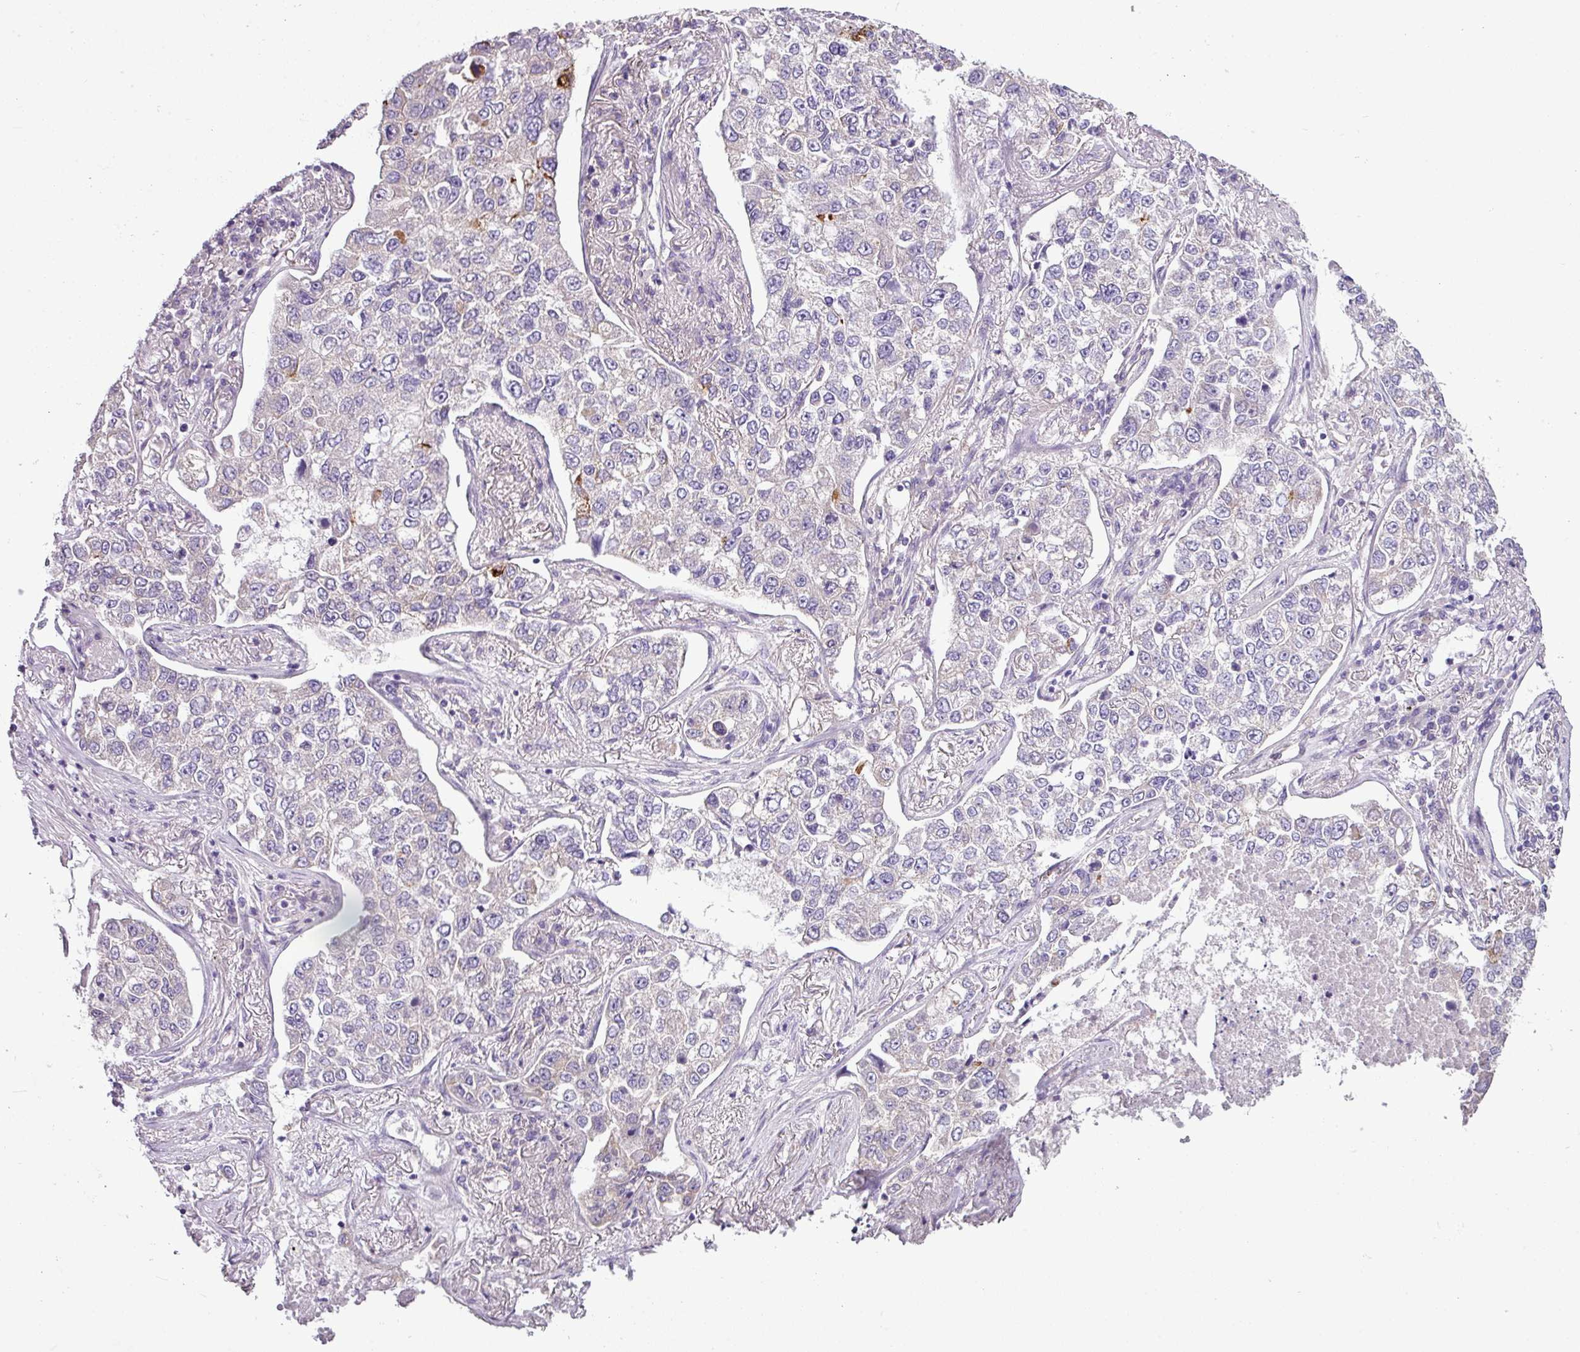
{"staining": {"intensity": "moderate", "quantity": "<25%", "location": "cytoplasmic/membranous"}, "tissue": "lung cancer", "cell_type": "Tumor cells", "image_type": "cancer", "snomed": [{"axis": "morphology", "description": "Adenocarcinoma, NOS"}, {"axis": "topography", "description": "Lung"}], "caption": "Protein expression analysis of lung cancer demonstrates moderate cytoplasmic/membranous staining in about <25% of tumor cells.", "gene": "TOR1AIP2", "patient": {"sex": "male", "age": 49}}